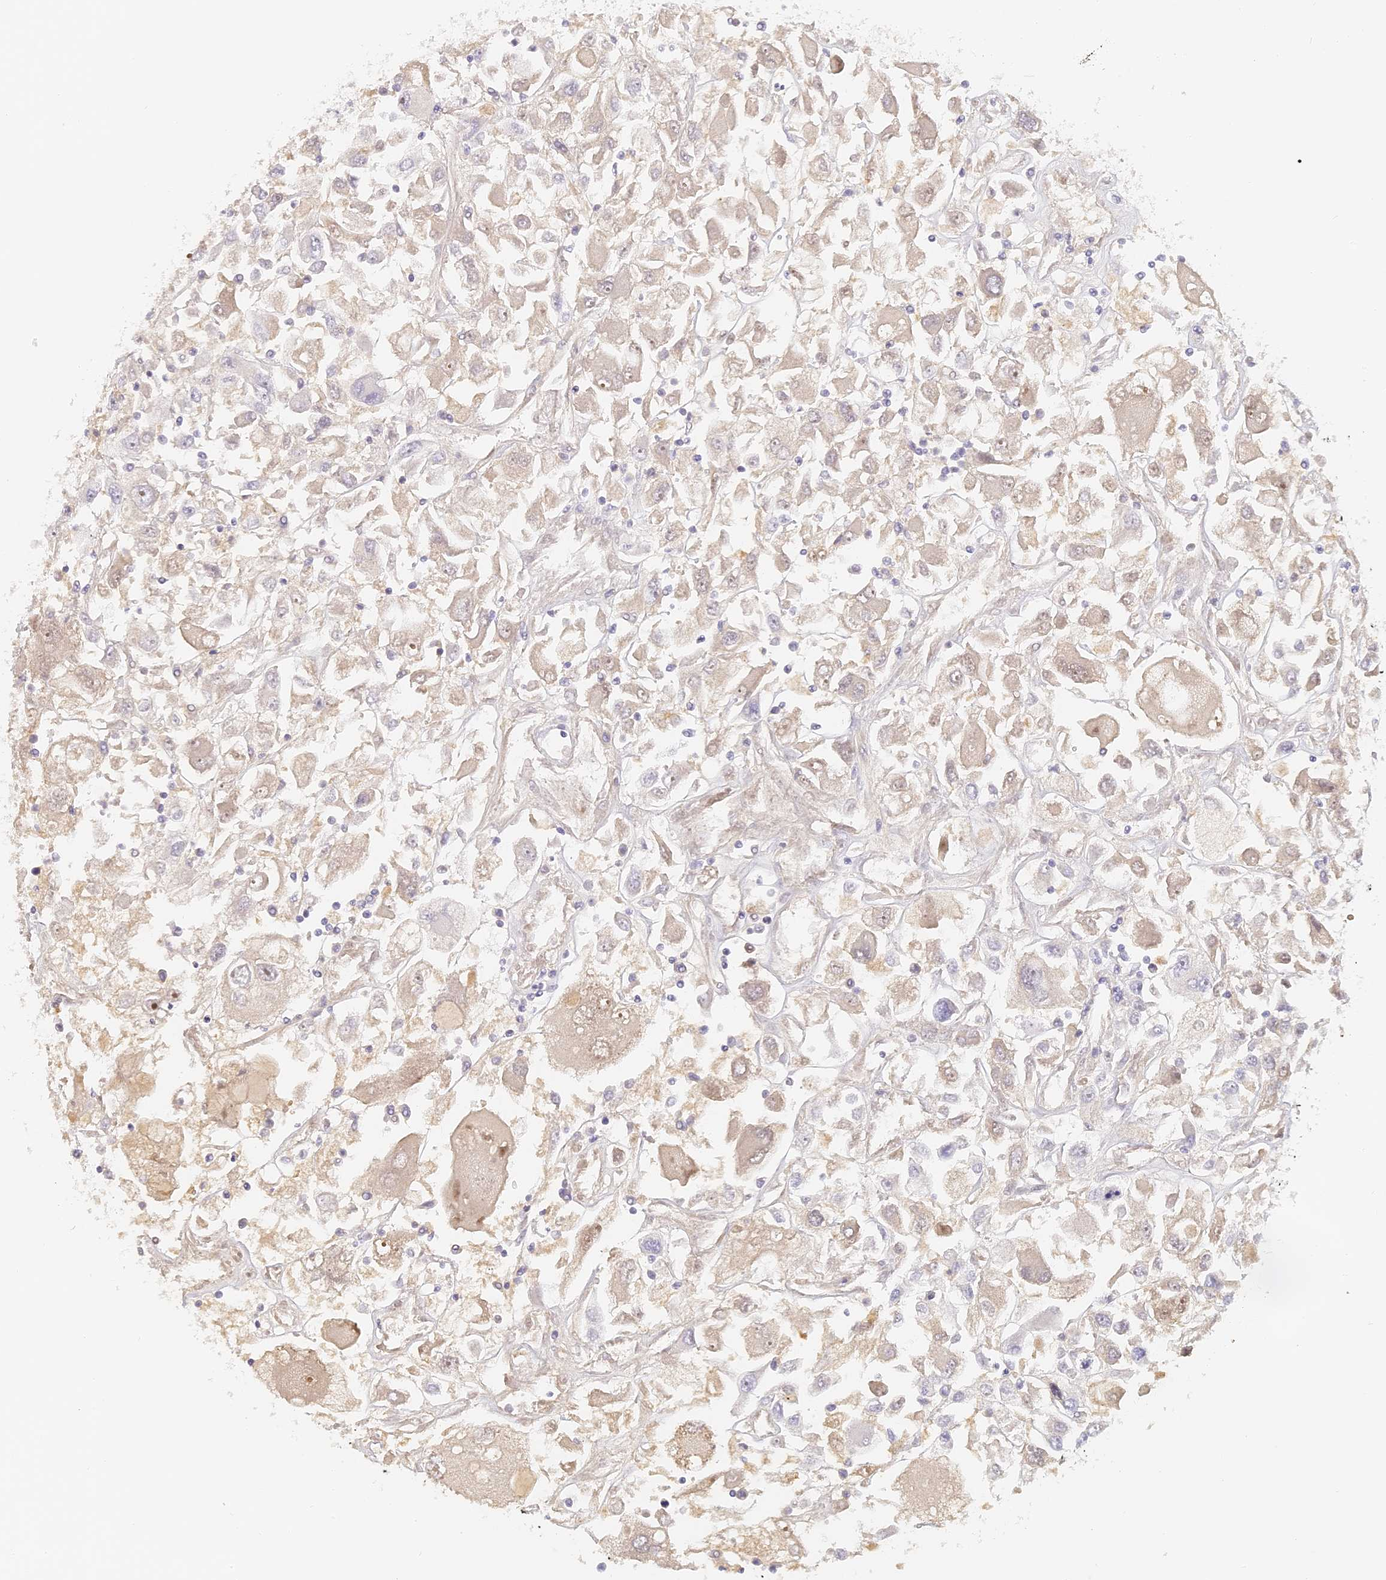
{"staining": {"intensity": "weak", "quantity": "25%-75%", "location": "cytoplasmic/membranous"}, "tissue": "renal cancer", "cell_type": "Tumor cells", "image_type": "cancer", "snomed": [{"axis": "morphology", "description": "Adenocarcinoma, NOS"}, {"axis": "topography", "description": "Kidney"}], "caption": "Immunohistochemical staining of human adenocarcinoma (renal) displays low levels of weak cytoplasmic/membranous protein expression in approximately 25%-75% of tumor cells.", "gene": "ELL3", "patient": {"sex": "female", "age": 52}}